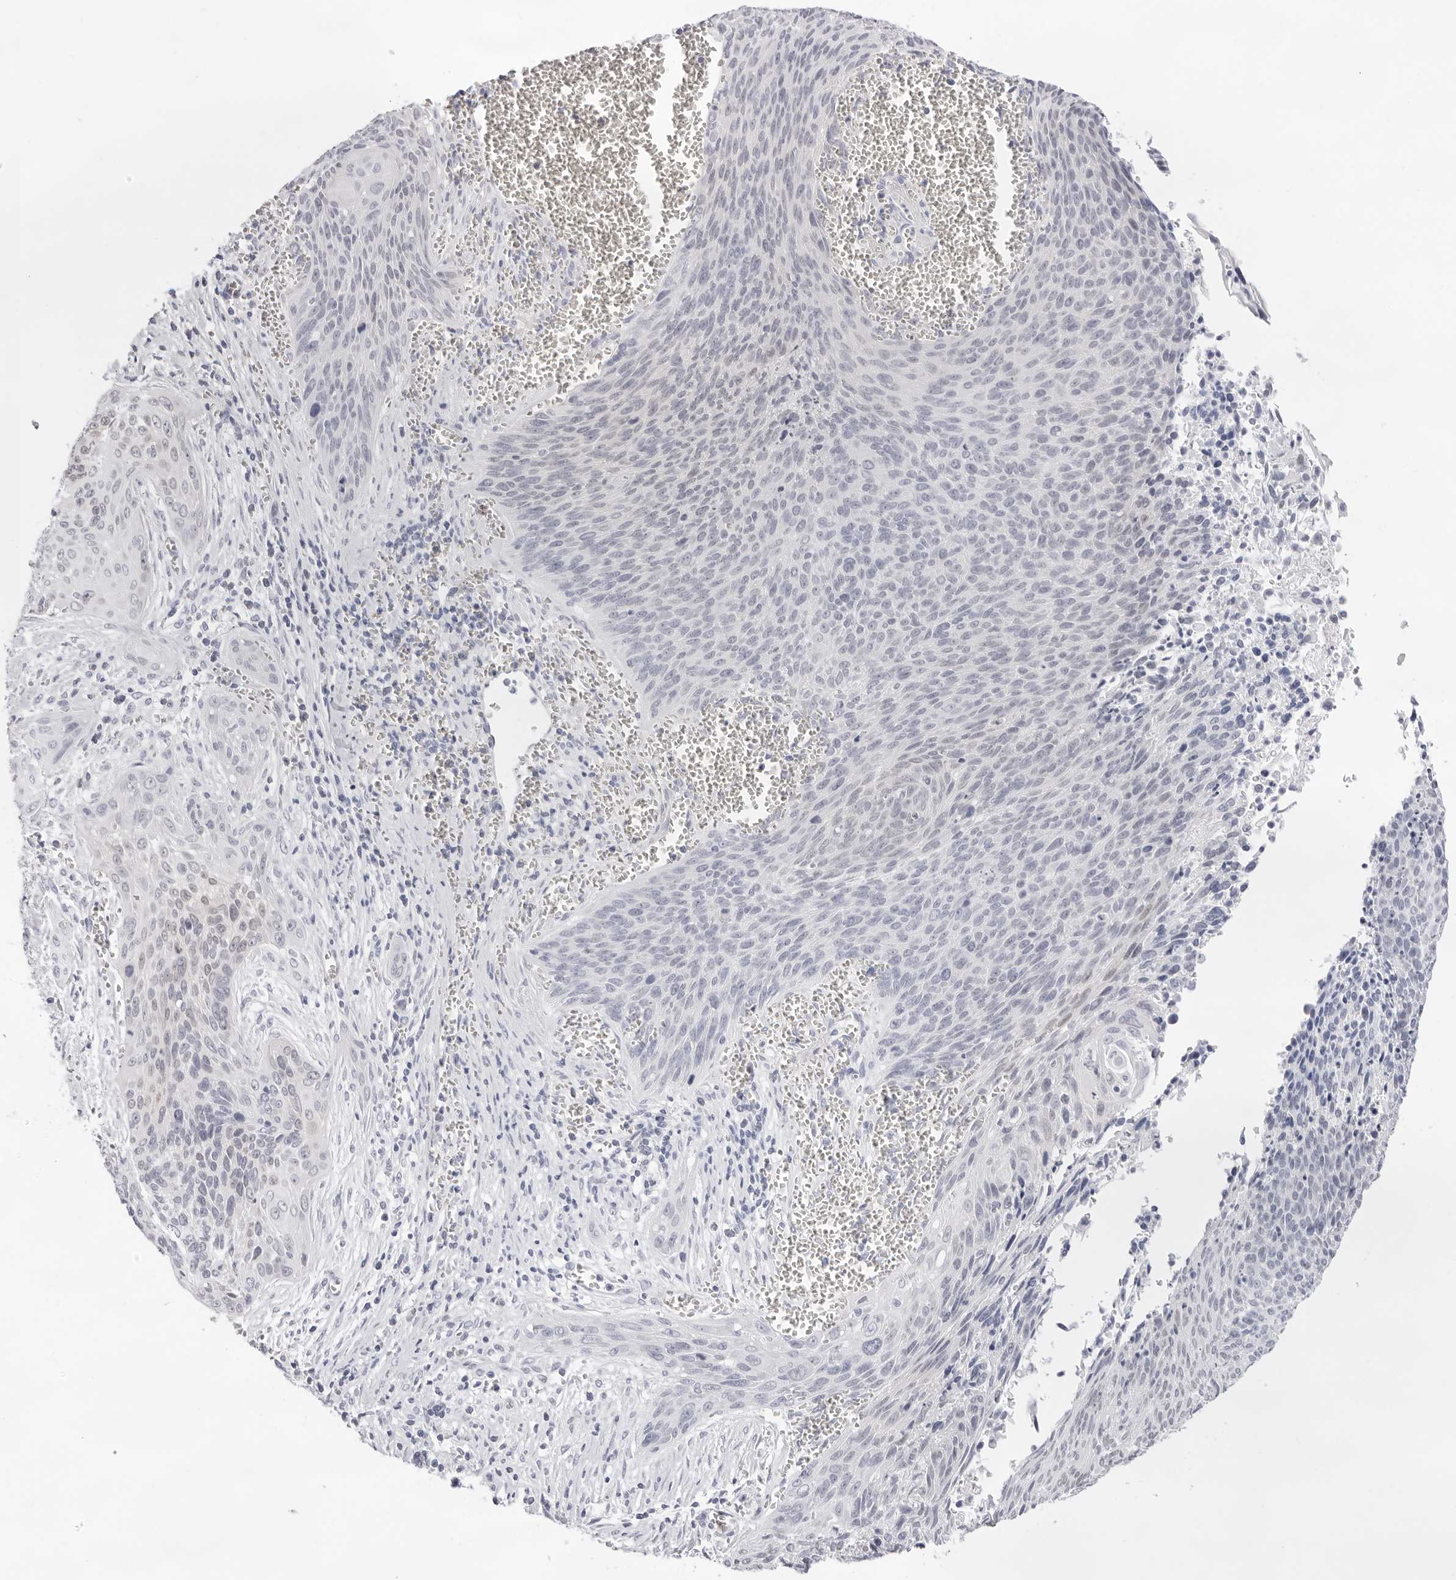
{"staining": {"intensity": "moderate", "quantity": "<25%", "location": "nuclear"}, "tissue": "cervical cancer", "cell_type": "Tumor cells", "image_type": "cancer", "snomed": [{"axis": "morphology", "description": "Squamous cell carcinoma, NOS"}, {"axis": "topography", "description": "Cervix"}], "caption": "Moderate nuclear positivity for a protein is seen in about <25% of tumor cells of cervical cancer using immunohistochemistry (IHC).", "gene": "FDPS", "patient": {"sex": "female", "age": 55}}